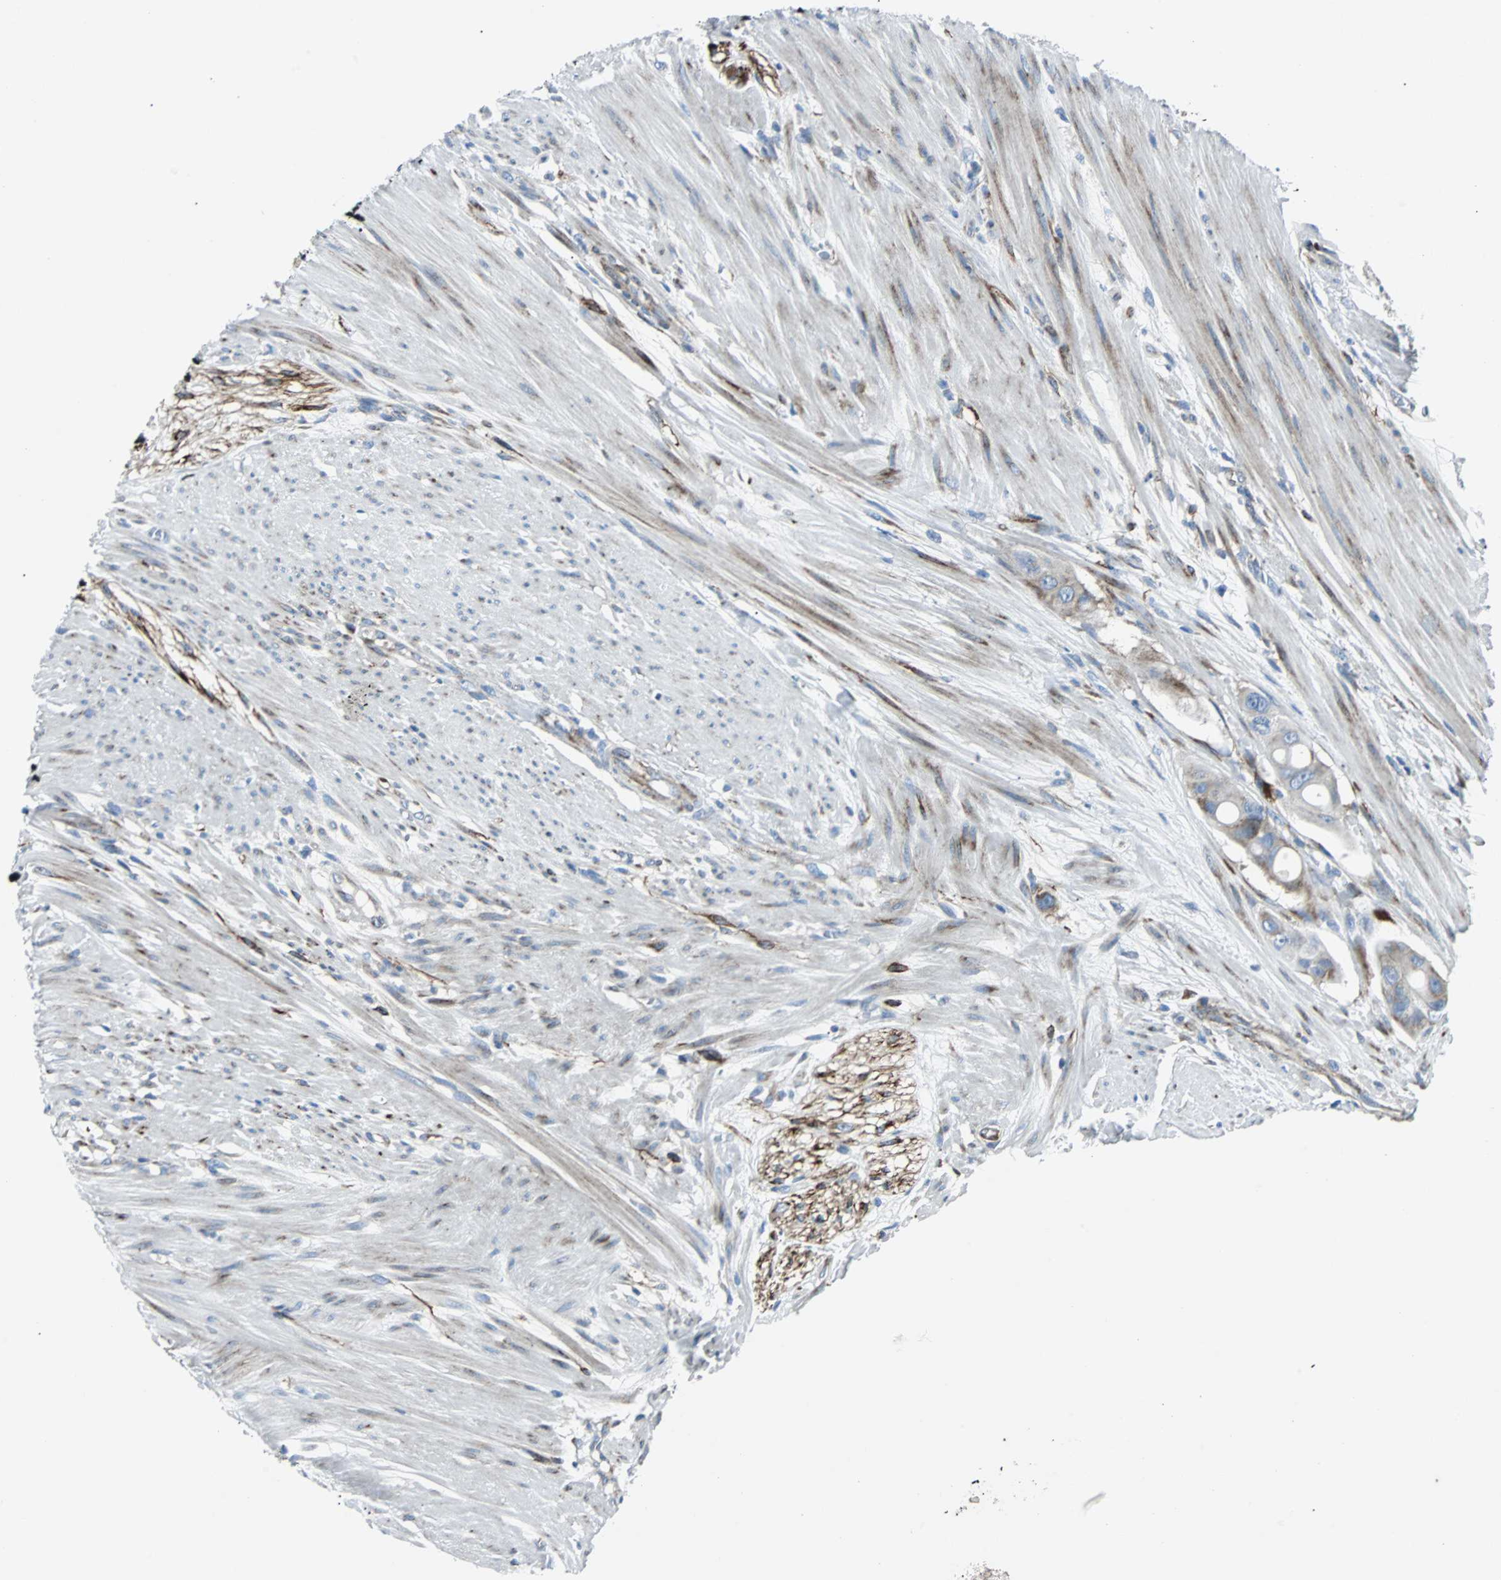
{"staining": {"intensity": "moderate", "quantity": "25%-75%", "location": "cytoplasmic/membranous"}, "tissue": "colorectal cancer", "cell_type": "Tumor cells", "image_type": "cancer", "snomed": [{"axis": "morphology", "description": "Adenocarcinoma, NOS"}, {"axis": "topography", "description": "Colon"}], "caption": "Protein positivity by immunohistochemistry exhibits moderate cytoplasmic/membranous expression in about 25%-75% of tumor cells in colorectal cancer.", "gene": "BBC3", "patient": {"sex": "female", "age": 57}}